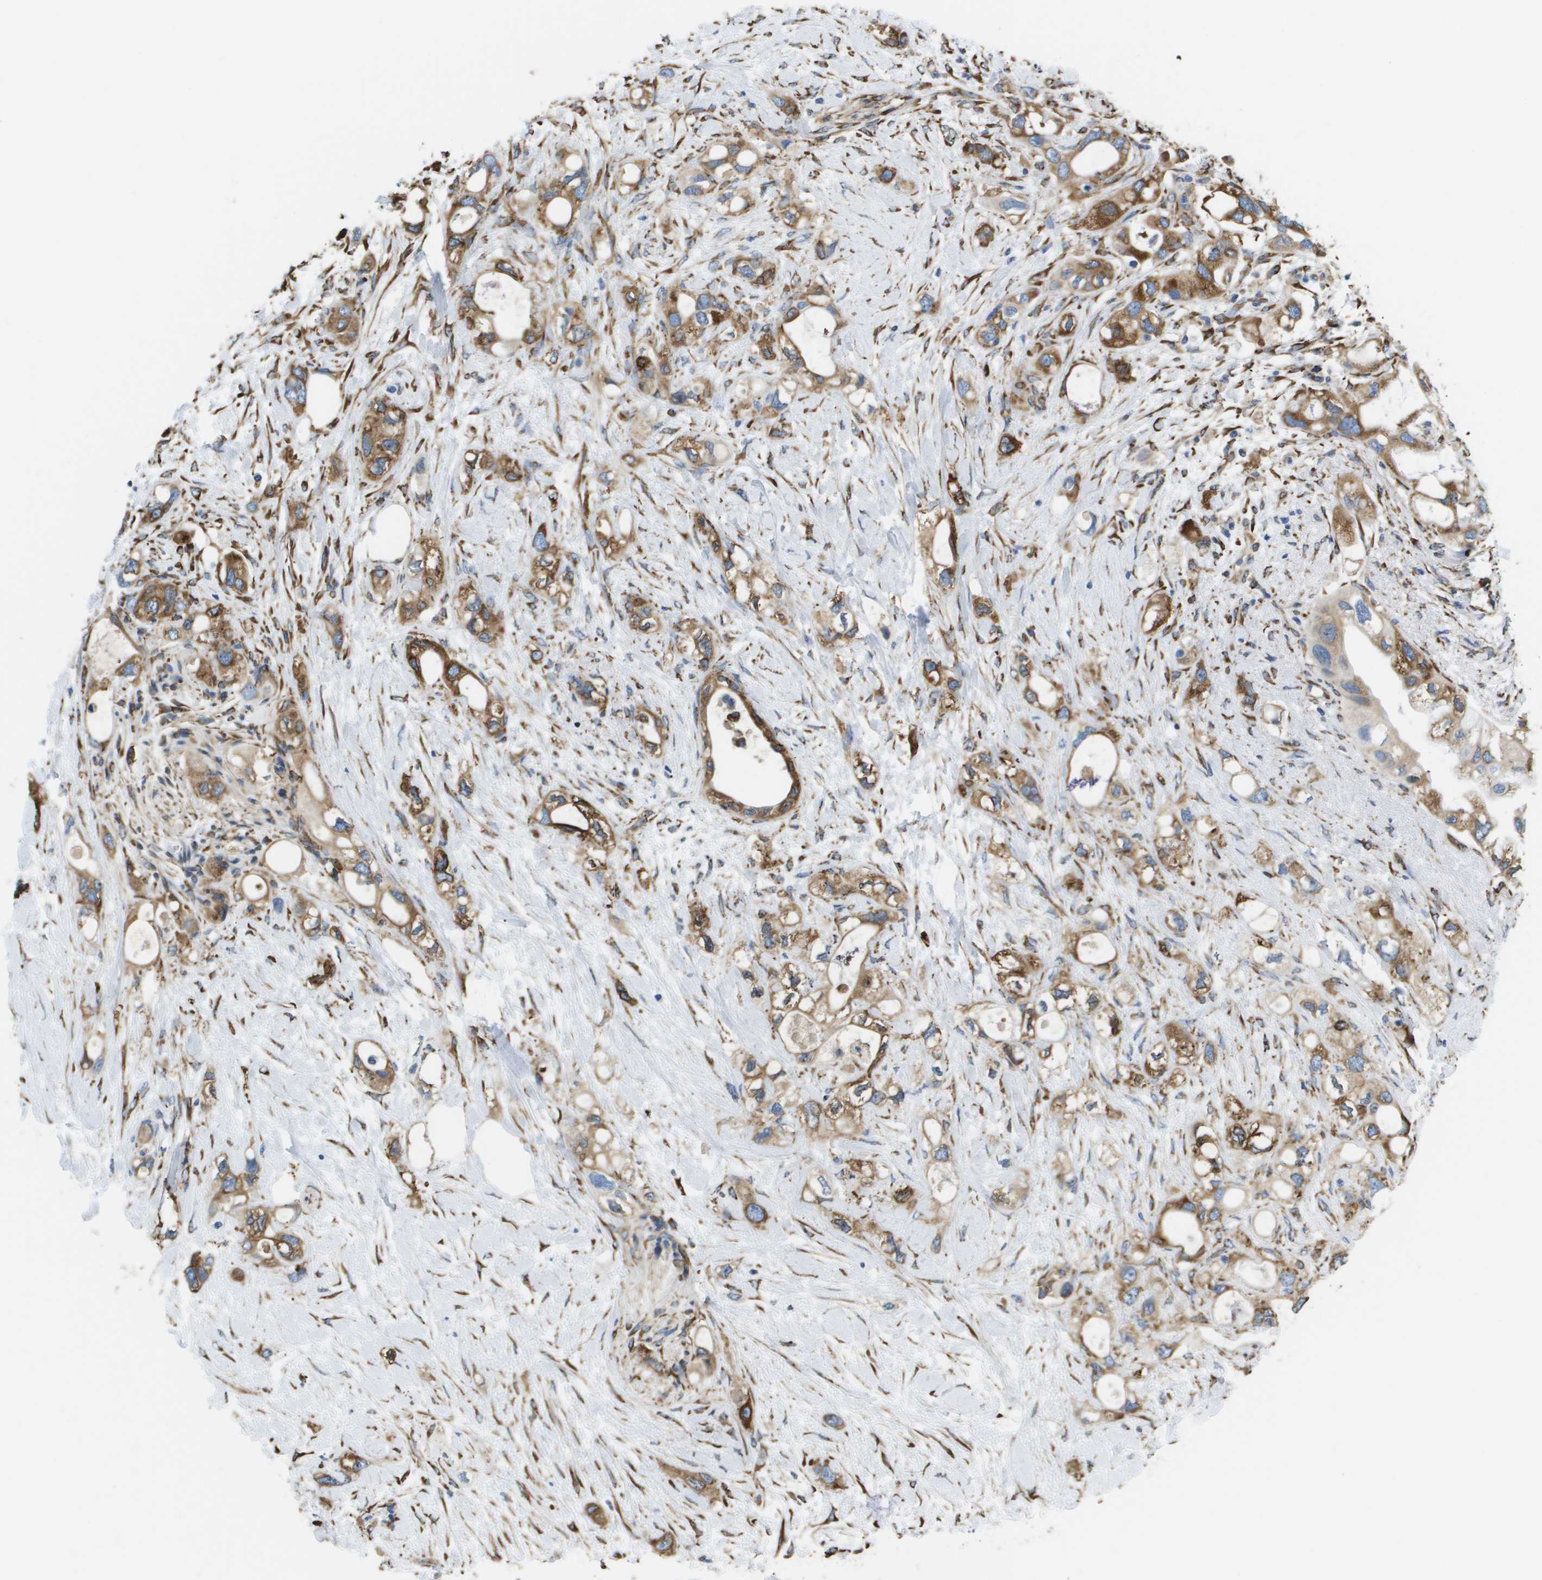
{"staining": {"intensity": "moderate", "quantity": ">75%", "location": "cytoplasmic/membranous"}, "tissue": "pancreatic cancer", "cell_type": "Tumor cells", "image_type": "cancer", "snomed": [{"axis": "morphology", "description": "Adenocarcinoma, NOS"}, {"axis": "topography", "description": "Pancreas"}], "caption": "IHC (DAB (3,3'-diaminobenzidine)) staining of adenocarcinoma (pancreatic) demonstrates moderate cytoplasmic/membranous protein staining in about >75% of tumor cells.", "gene": "ST3GAL2", "patient": {"sex": "female", "age": 56}}